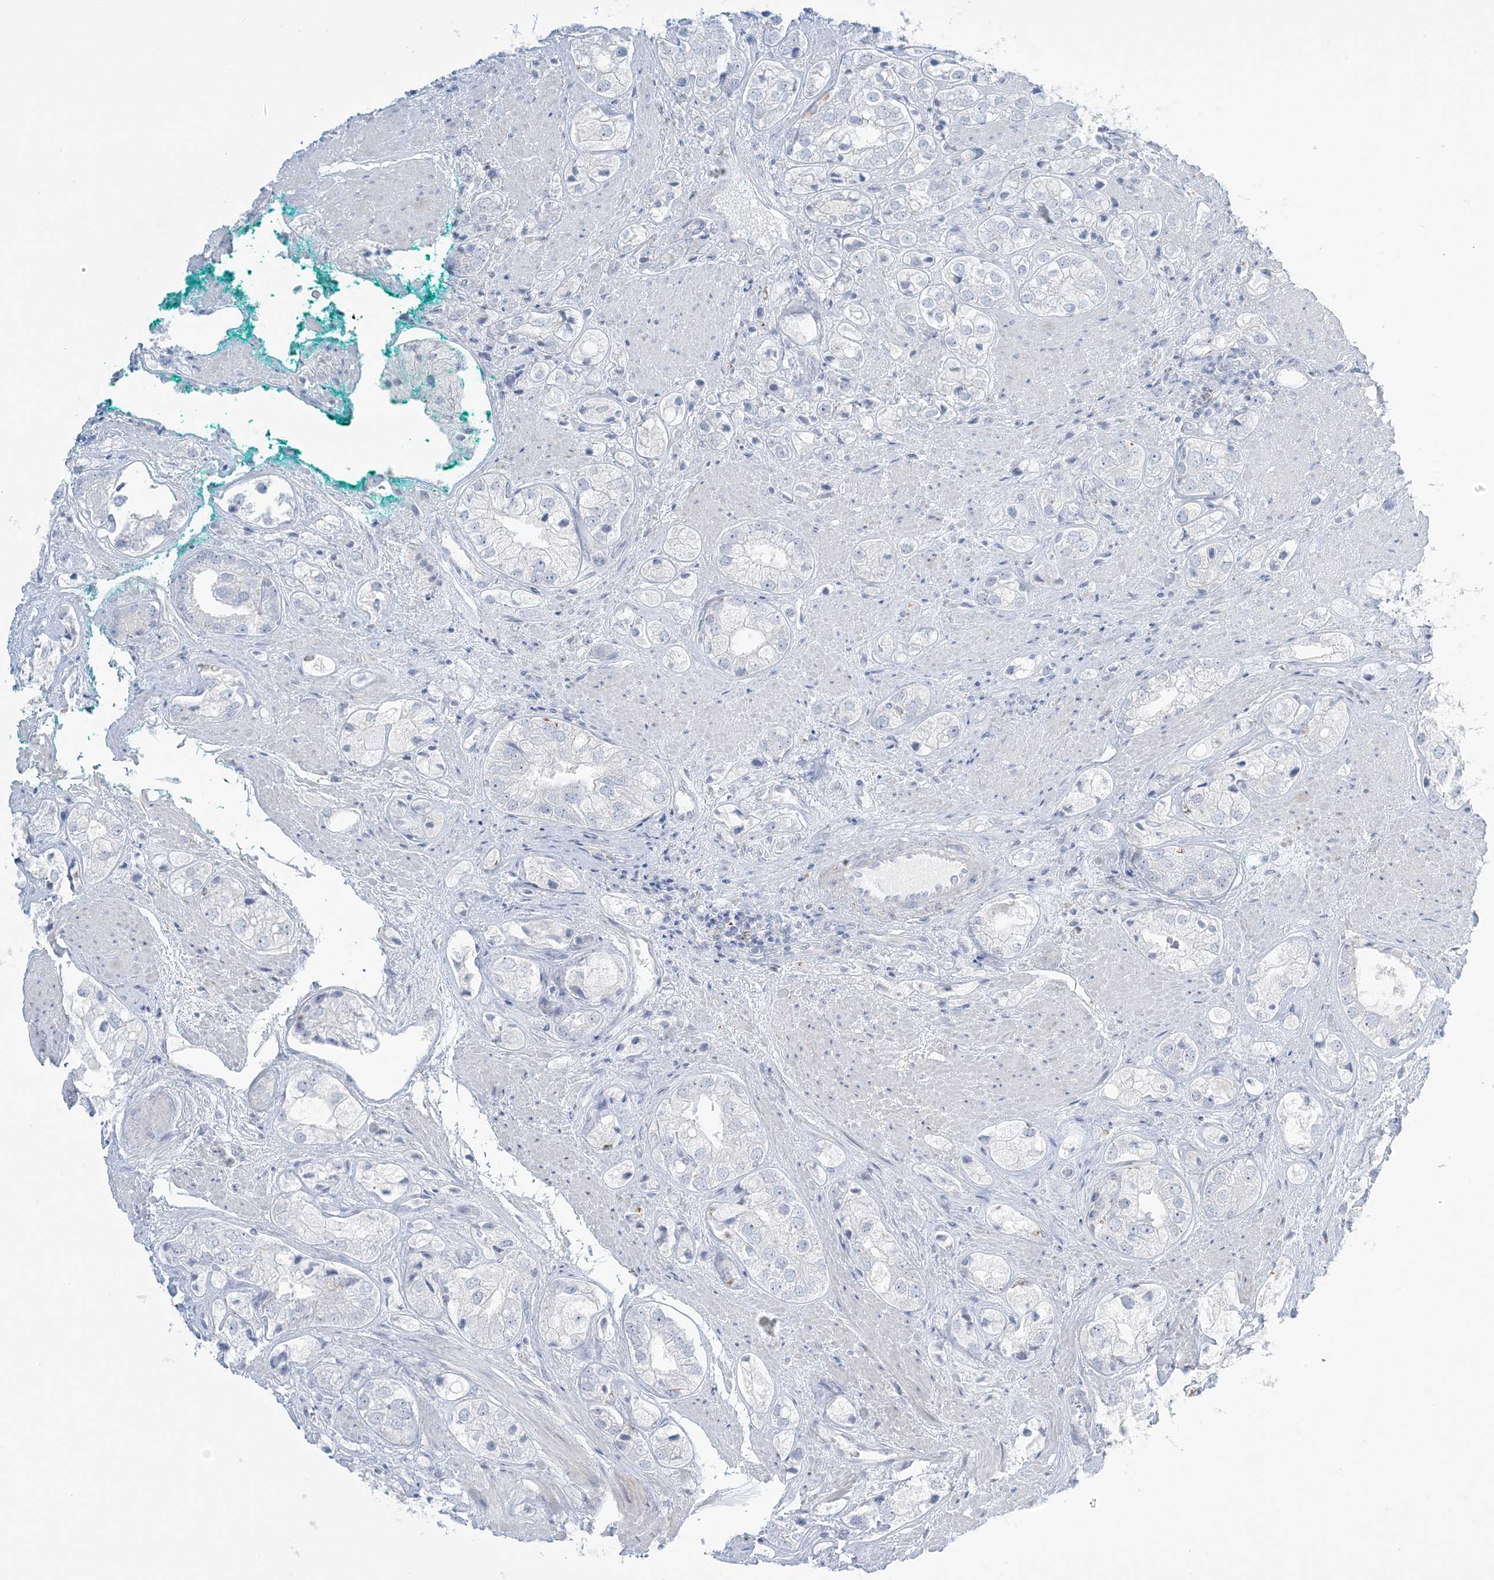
{"staining": {"intensity": "negative", "quantity": "none", "location": "none"}, "tissue": "prostate cancer", "cell_type": "Tumor cells", "image_type": "cancer", "snomed": [{"axis": "morphology", "description": "Adenocarcinoma, High grade"}, {"axis": "topography", "description": "Prostate"}], "caption": "IHC histopathology image of human prostate cancer stained for a protein (brown), which shows no positivity in tumor cells. Brightfield microscopy of IHC stained with DAB (3,3'-diaminobenzidine) (brown) and hematoxylin (blue), captured at high magnification.", "gene": "ZDHHC4", "patient": {"sex": "male", "age": 50}}